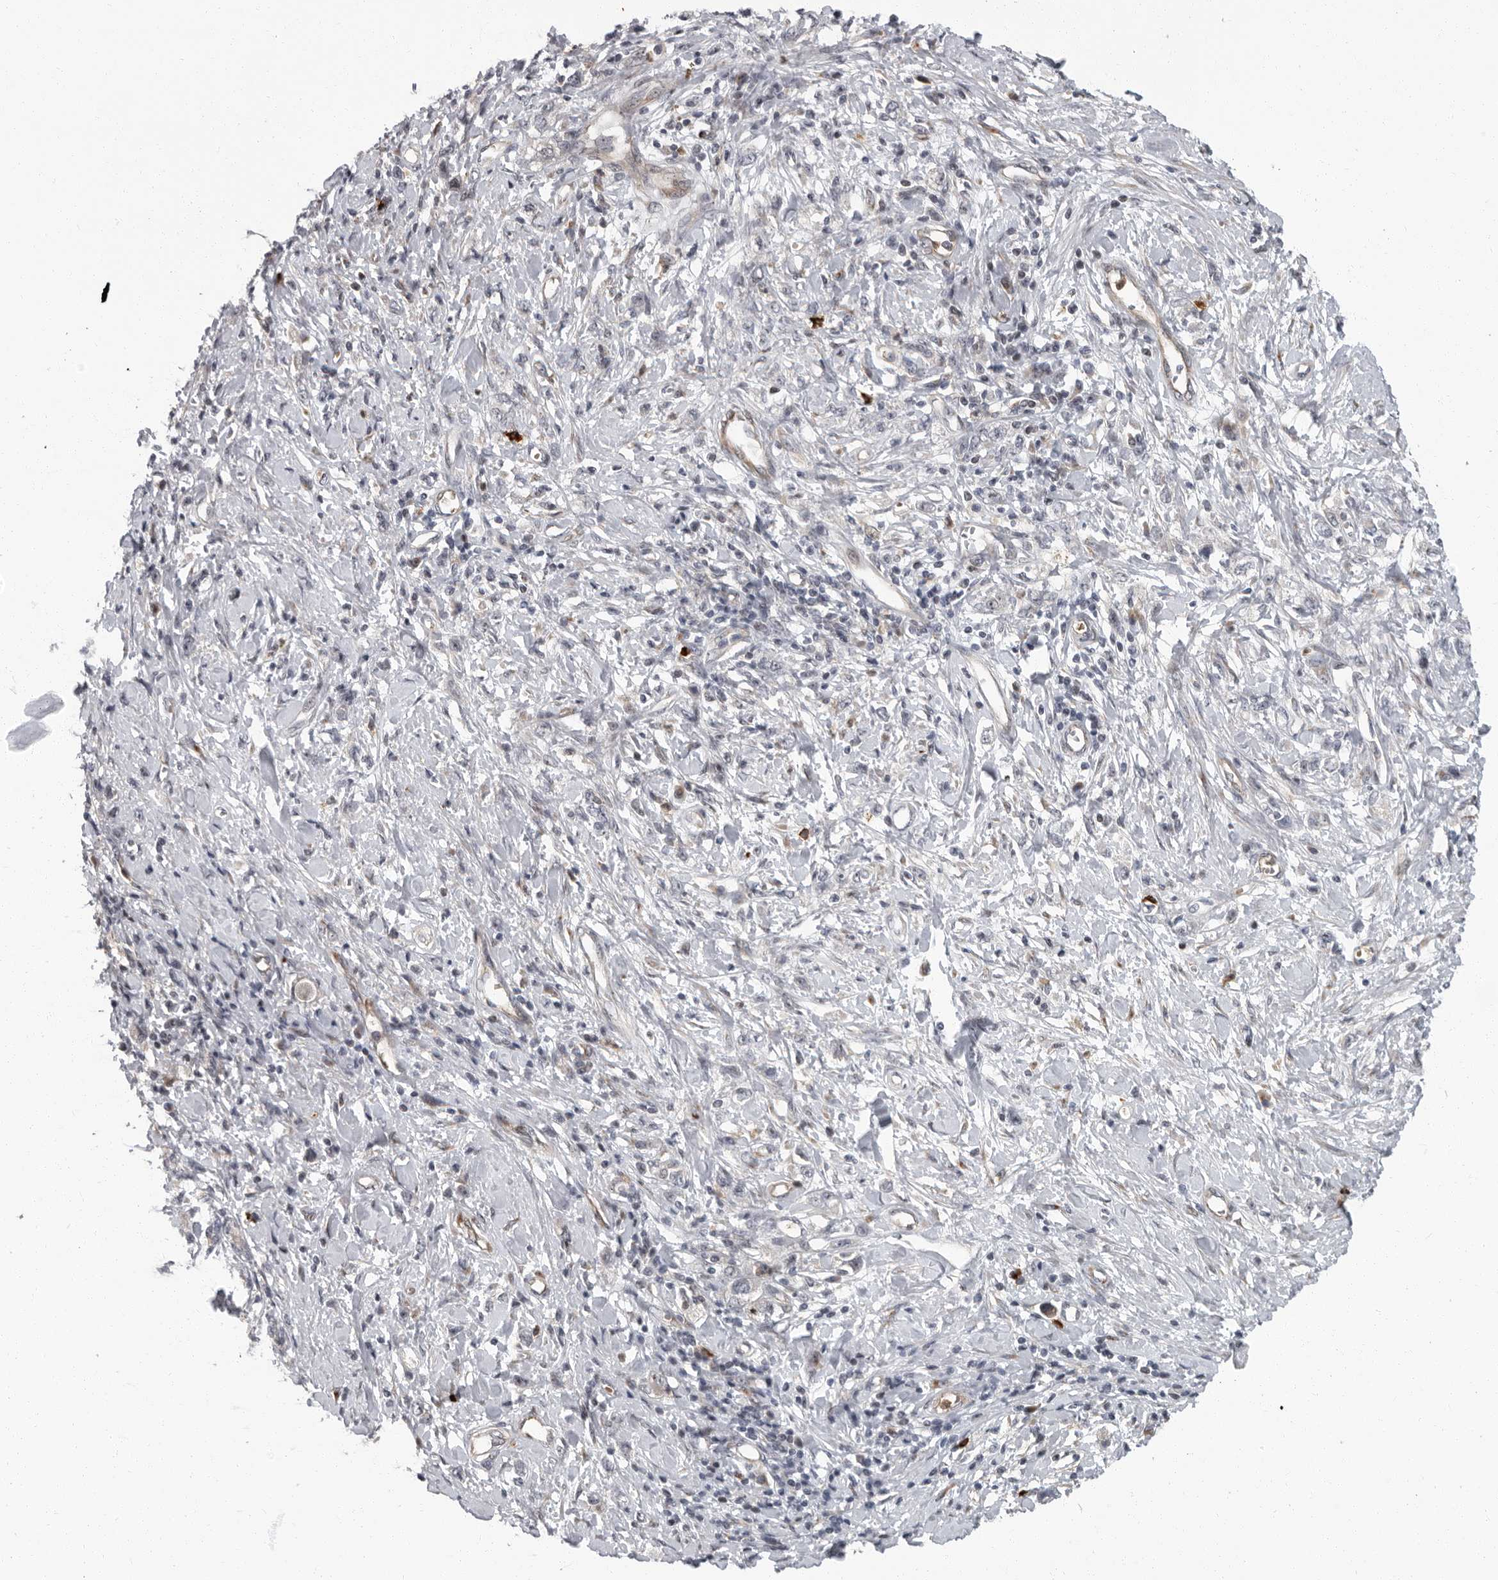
{"staining": {"intensity": "negative", "quantity": "none", "location": "none"}, "tissue": "stomach cancer", "cell_type": "Tumor cells", "image_type": "cancer", "snomed": [{"axis": "morphology", "description": "Adenocarcinoma, NOS"}, {"axis": "topography", "description": "Stomach"}], "caption": "Immunohistochemistry (IHC) photomicrograph of human stomach adenocarcinoma stained for a protein (brown), which shows no expression in tumor cells.", "gene": "PDCD11", "patient": {"sex": "female", "age": 76}}